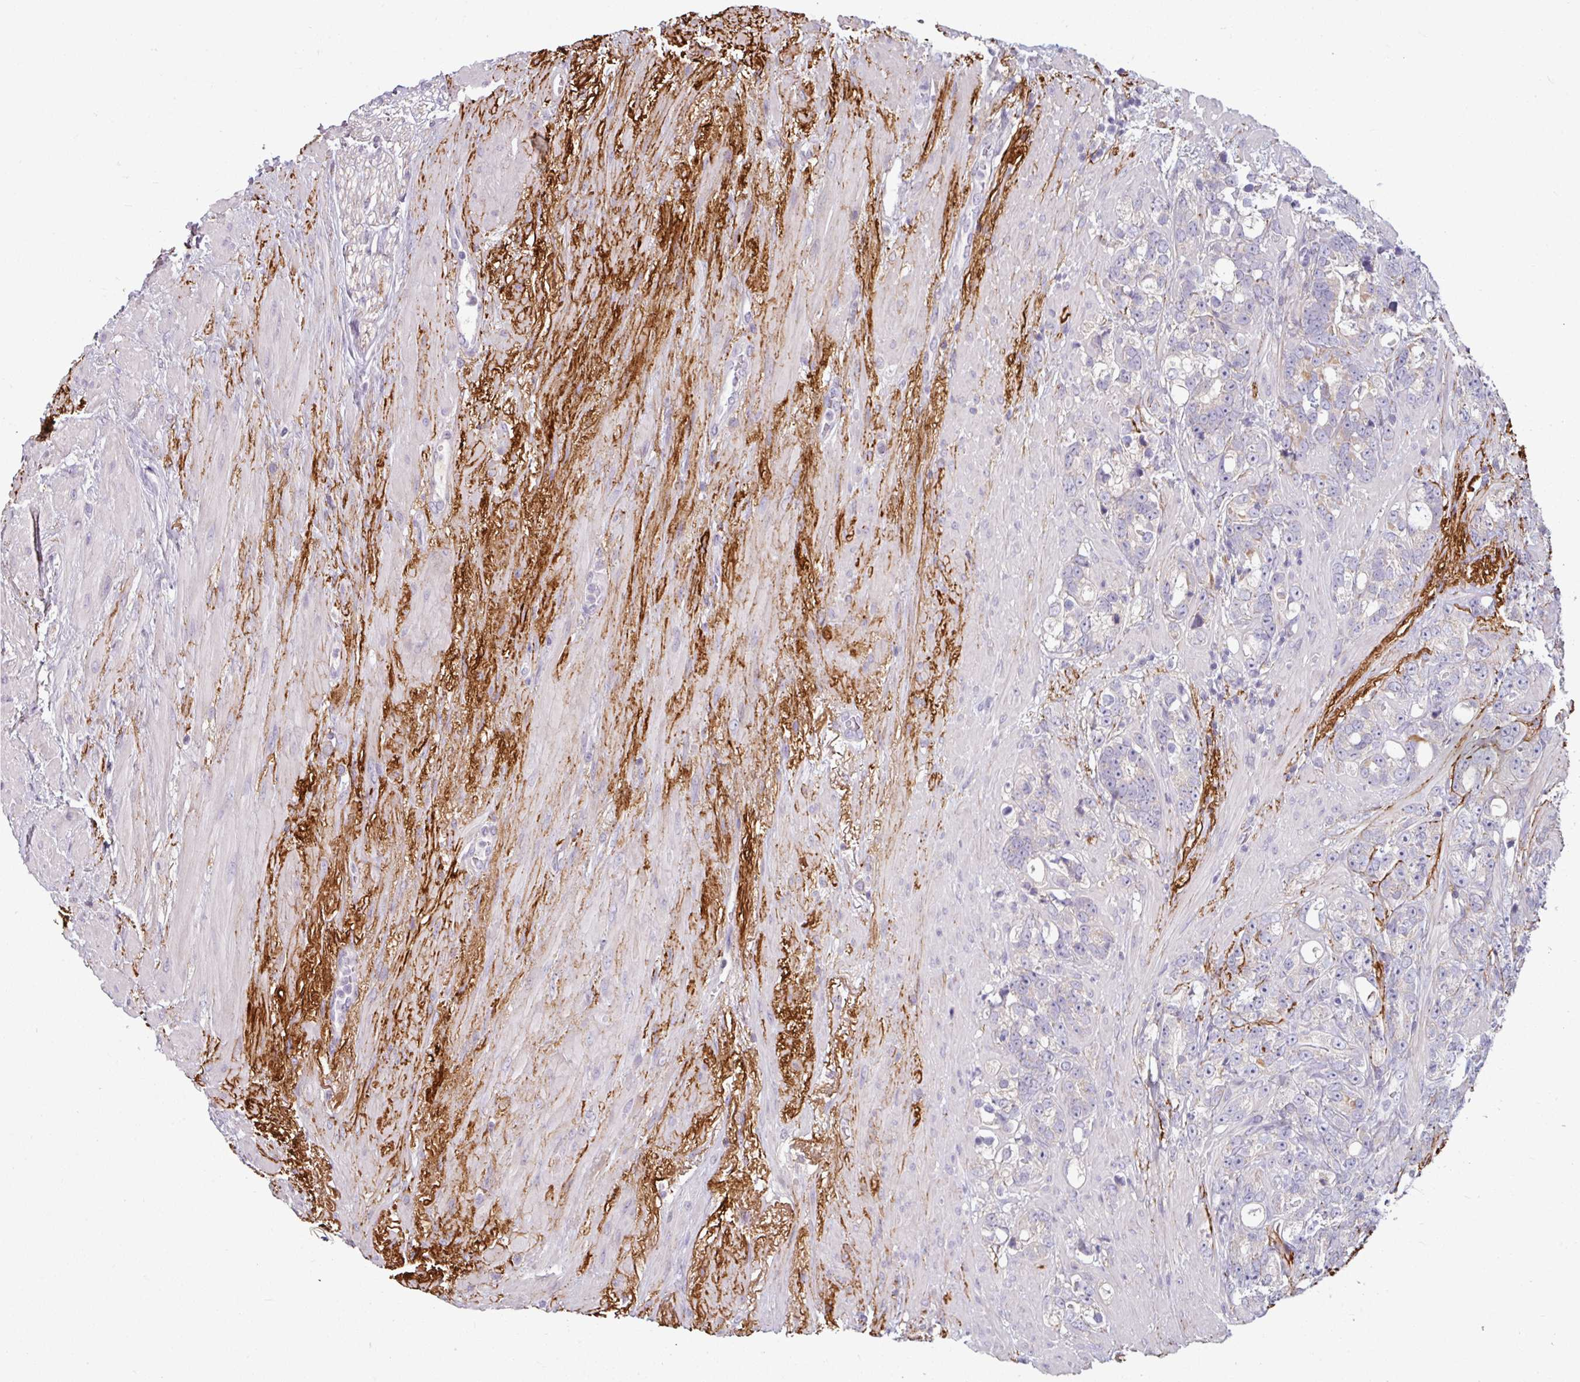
{"staining": {"intensity": "negative", "quantity": "none", "location": "none"}, "tissue": "prostate cancer", "cell_type": "Tumor cells", "image_type": "cancer", "snomed": [{"axis": "morphology", "description": "Adenocarcinoma, High grade"}, {"axis": "topography", "description": "Prostate"}], "caption": "DAB (3,3'-diaminobenzidine) immunohistochemical staining of human prostate high-grade adenocarcinoma reveals no significant expression in tumor cells. Nuclei are stained in blue.", "gene": "MTMR14", "patient": {"sex": "male", "age": 74}}